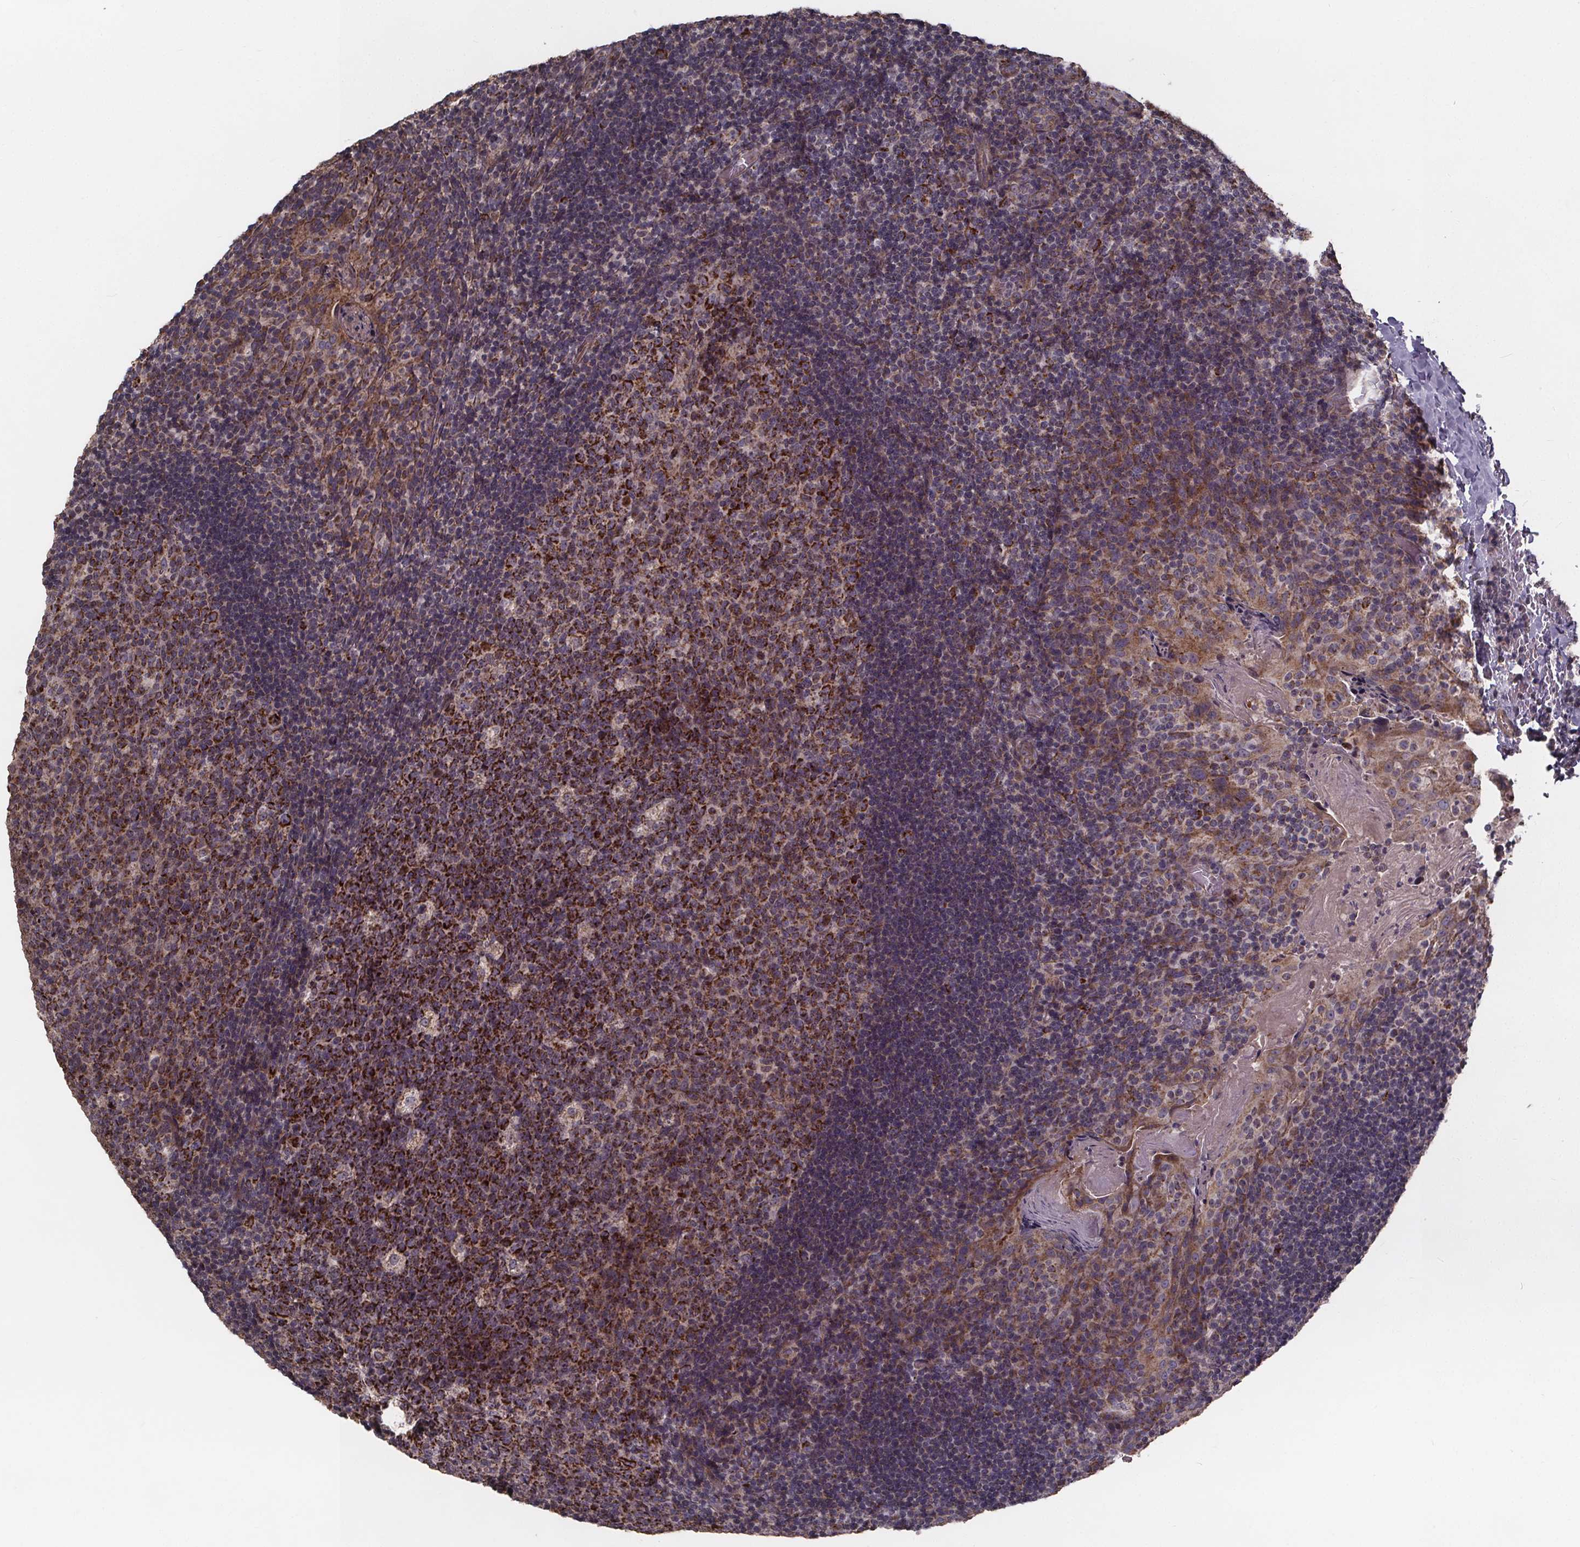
{"staining": {"intensity": "strong", "quantity": "25%-75%", "location": "cytoplasmic/membranous"}, "tissue": "tonsil", "cell_type": "Germinal center cells", "image_type": "normal", "snomed": [{"axis": "morphology", "description": "Normal tissue, NOS"}, {"axis": "topography", "description": "Tonsil"}], "caption": "IHC (DAB) staining of unremarkable tonsil displays strong cytoplasmic/membranous protein positivity in approximately 25%-75% of germinal center cells.", "gene": "YME1L1", "patient": {"sex": "male", "age": 17}}